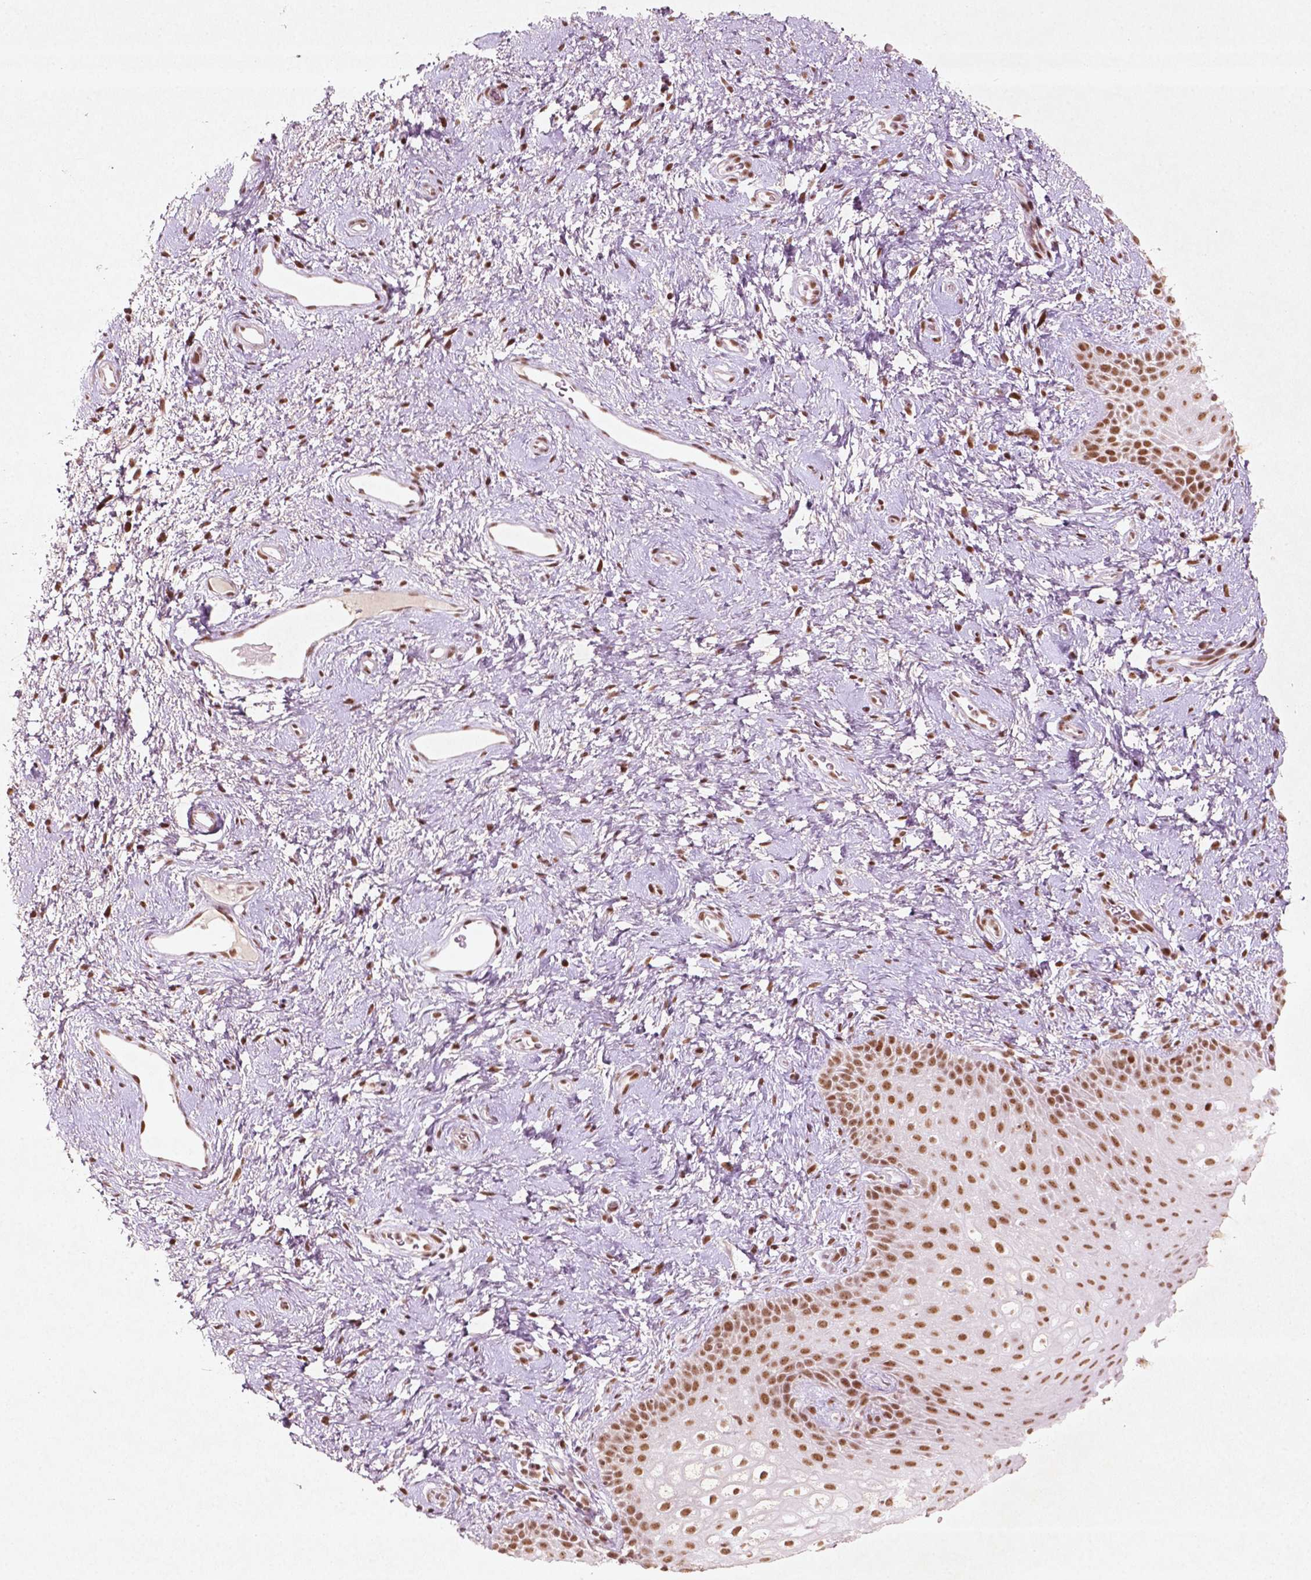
{"staining": {"intensity": "moderate", "quantity": ">75%", "location": "nuclear"}, "tissue": "skin", "cell_type": "Epidermal cells", "image_type": "normal", "snomed": [{"axis": "morphology", "description": "Normal tissue, NOS"}, {"axis": "topography", "description": "Anal"}], "caption": "Immunohistochemistry (IHC) photomicrograph of benign skin: skin stained using immunohistochemistry demonstrates medium levels of moderate protein expression localized specifically in the nuclear of epidermal cells, appearing as a nuclear brown color.", "gene": "HMG20B", "patient": {"sex": "female", "age": 46}}